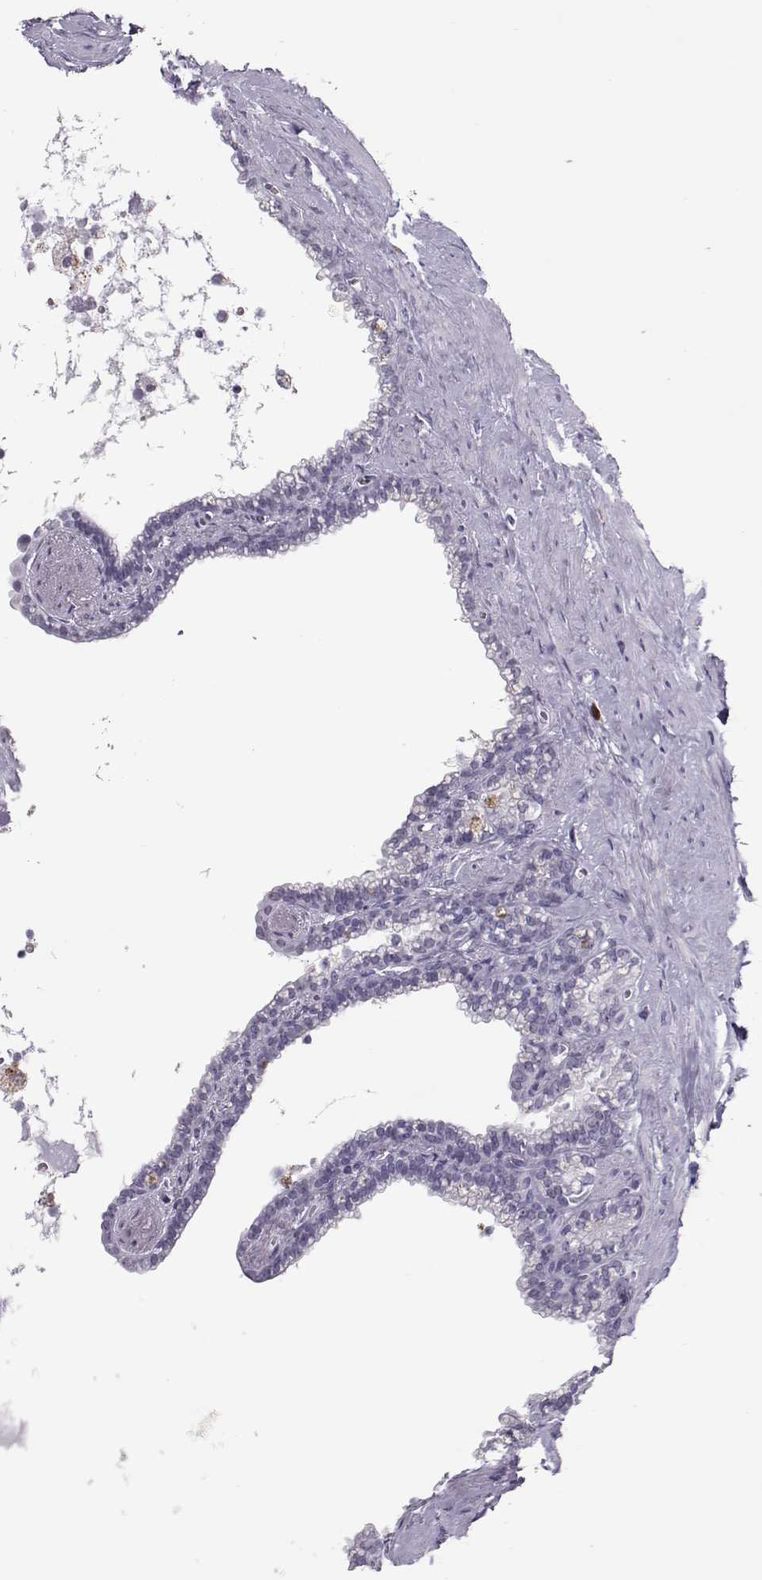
{"staining": {"intensity": "negative", "quantity": "none", "location": "none"}, "tissue": "seminal vesicle", "cell_type": "Glandular cells", "image_type": "normal", "snomed": [{"axis": "morphology", "description": "Normal tissue, NOS"}, {"axis": "morphology", "description": "Urothelial carcinoma, NOS"}, {"axis": "topography", "description": "Urinary bladder"}, {"axis": "topography", "description": "Seminal veicle"}], "caption": "A micrograph of human seminal vesicle is negative for staining in glandular cells. (Brightfield microscopy of DAB immunohistochemistry at high magnification).", "gene": "SGO1", "patient": {"sex": "male", "age": 76}}